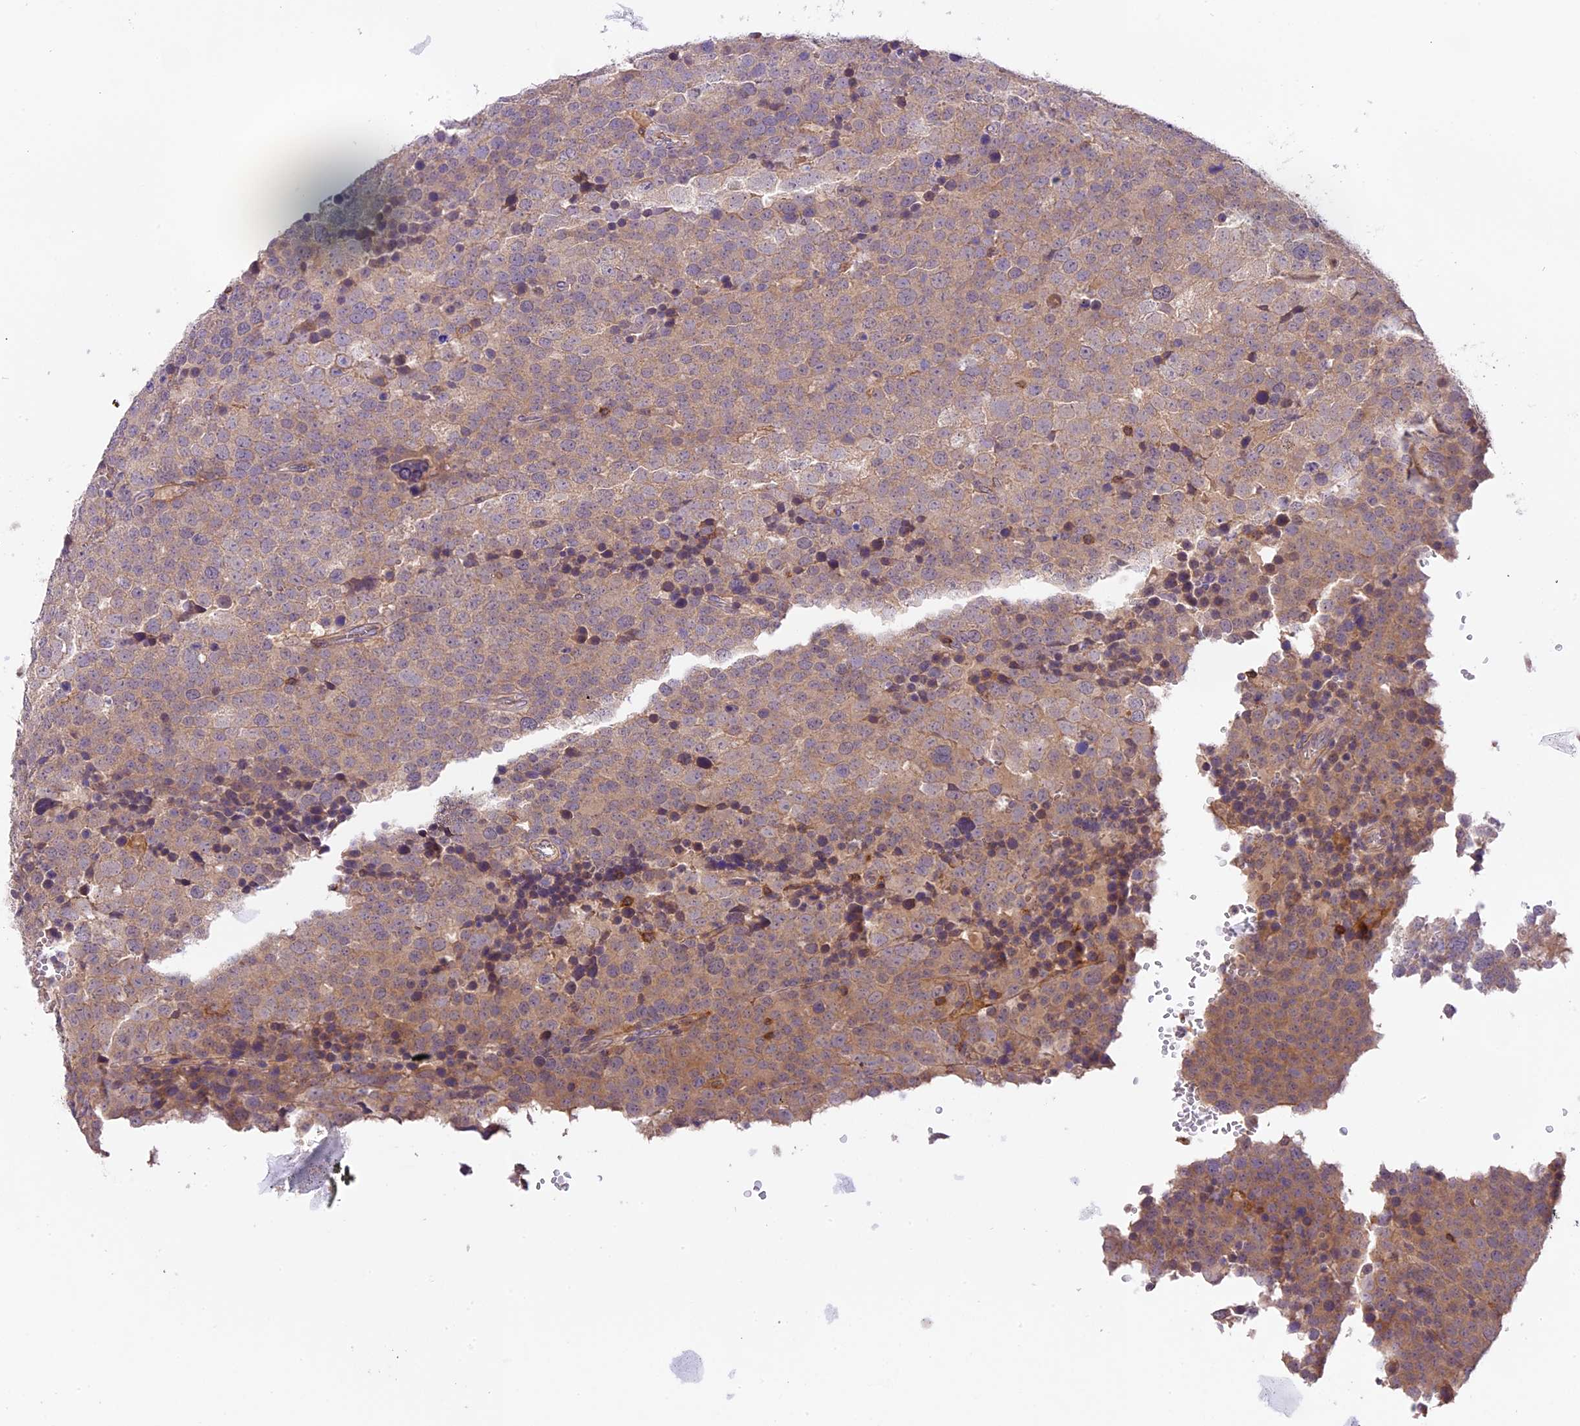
{"staining": {"intensity": "weak", "quantity": ">75%", "location": "cytoplasmic/membranous"}, "tissue": "testis cancer", "cell_type": "Tumor cells", "image_type": "cancer", "snomed": [{"axis": "morphology", "description": "Seminoma, NOS"}, {"axis": "topography", "description": "Testis"}], "caption": "Protein expression analysis of testis seminoma demonstrates weak cytoplasmic/membranous positivity in approximately >75% of tumor cells.", "gene": "SKIDA1", "patient": {"sex": "male", "age": 71}}